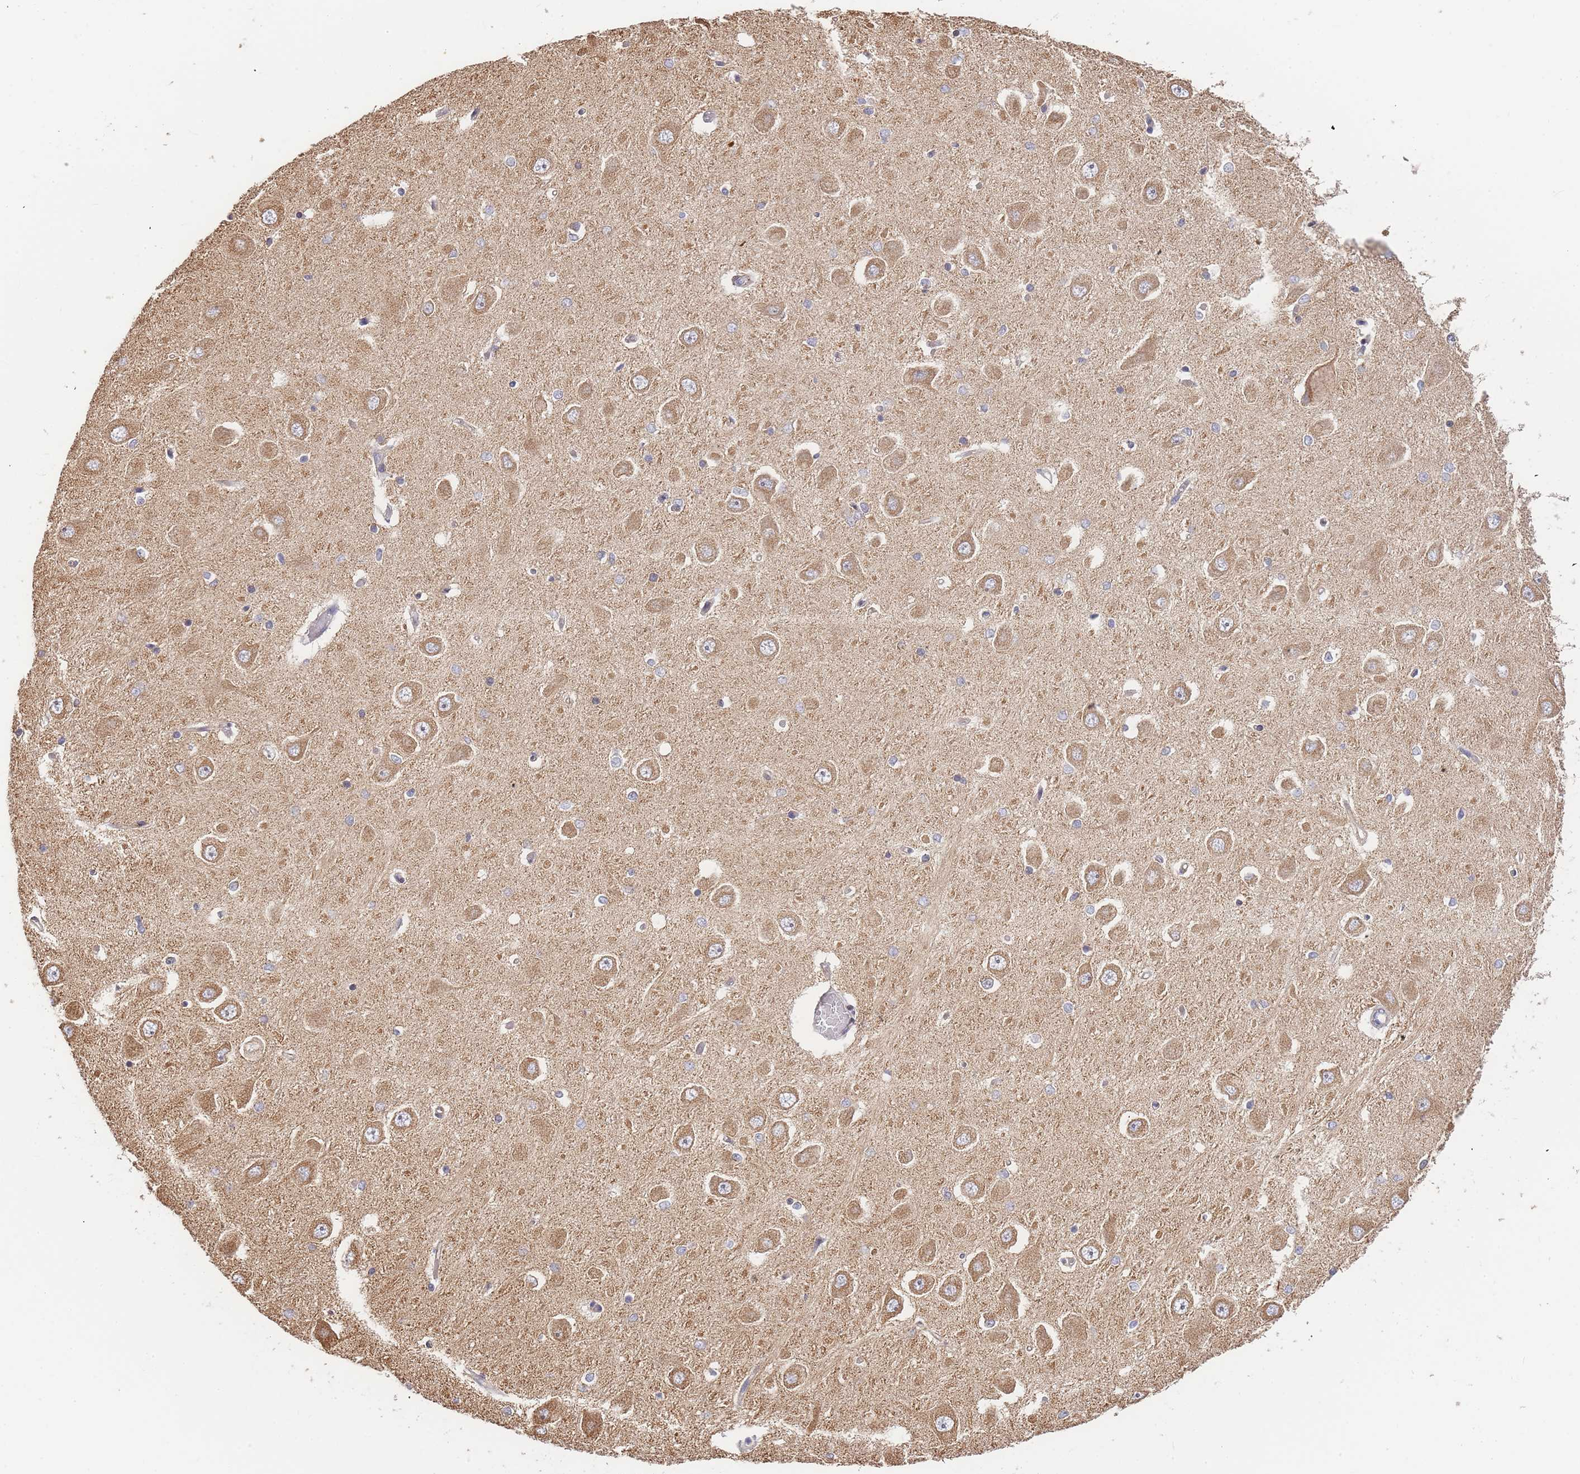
{"staining": {"intensity": "negative", "quantity": "none", "location": "none"}, "tissue": "hippocampus", "cell_type": "Glial cells", "image_type": "normal", "snomed": [{"axis": "morphology", "description": "Normal tissue, NOS"}, {"axis": "topography", "description": "Hippocampus"}], "caption": "High power microscopy photomicrograph of an immunohistochemistry (IHC) image of normal hippocampus, revealing no significant positivity in glial cells. (Immunohistochemistry, brightfield microscopy, high magnification).", "gene": "ADCY9", "patient": {"sex": "male", "age": 45}}